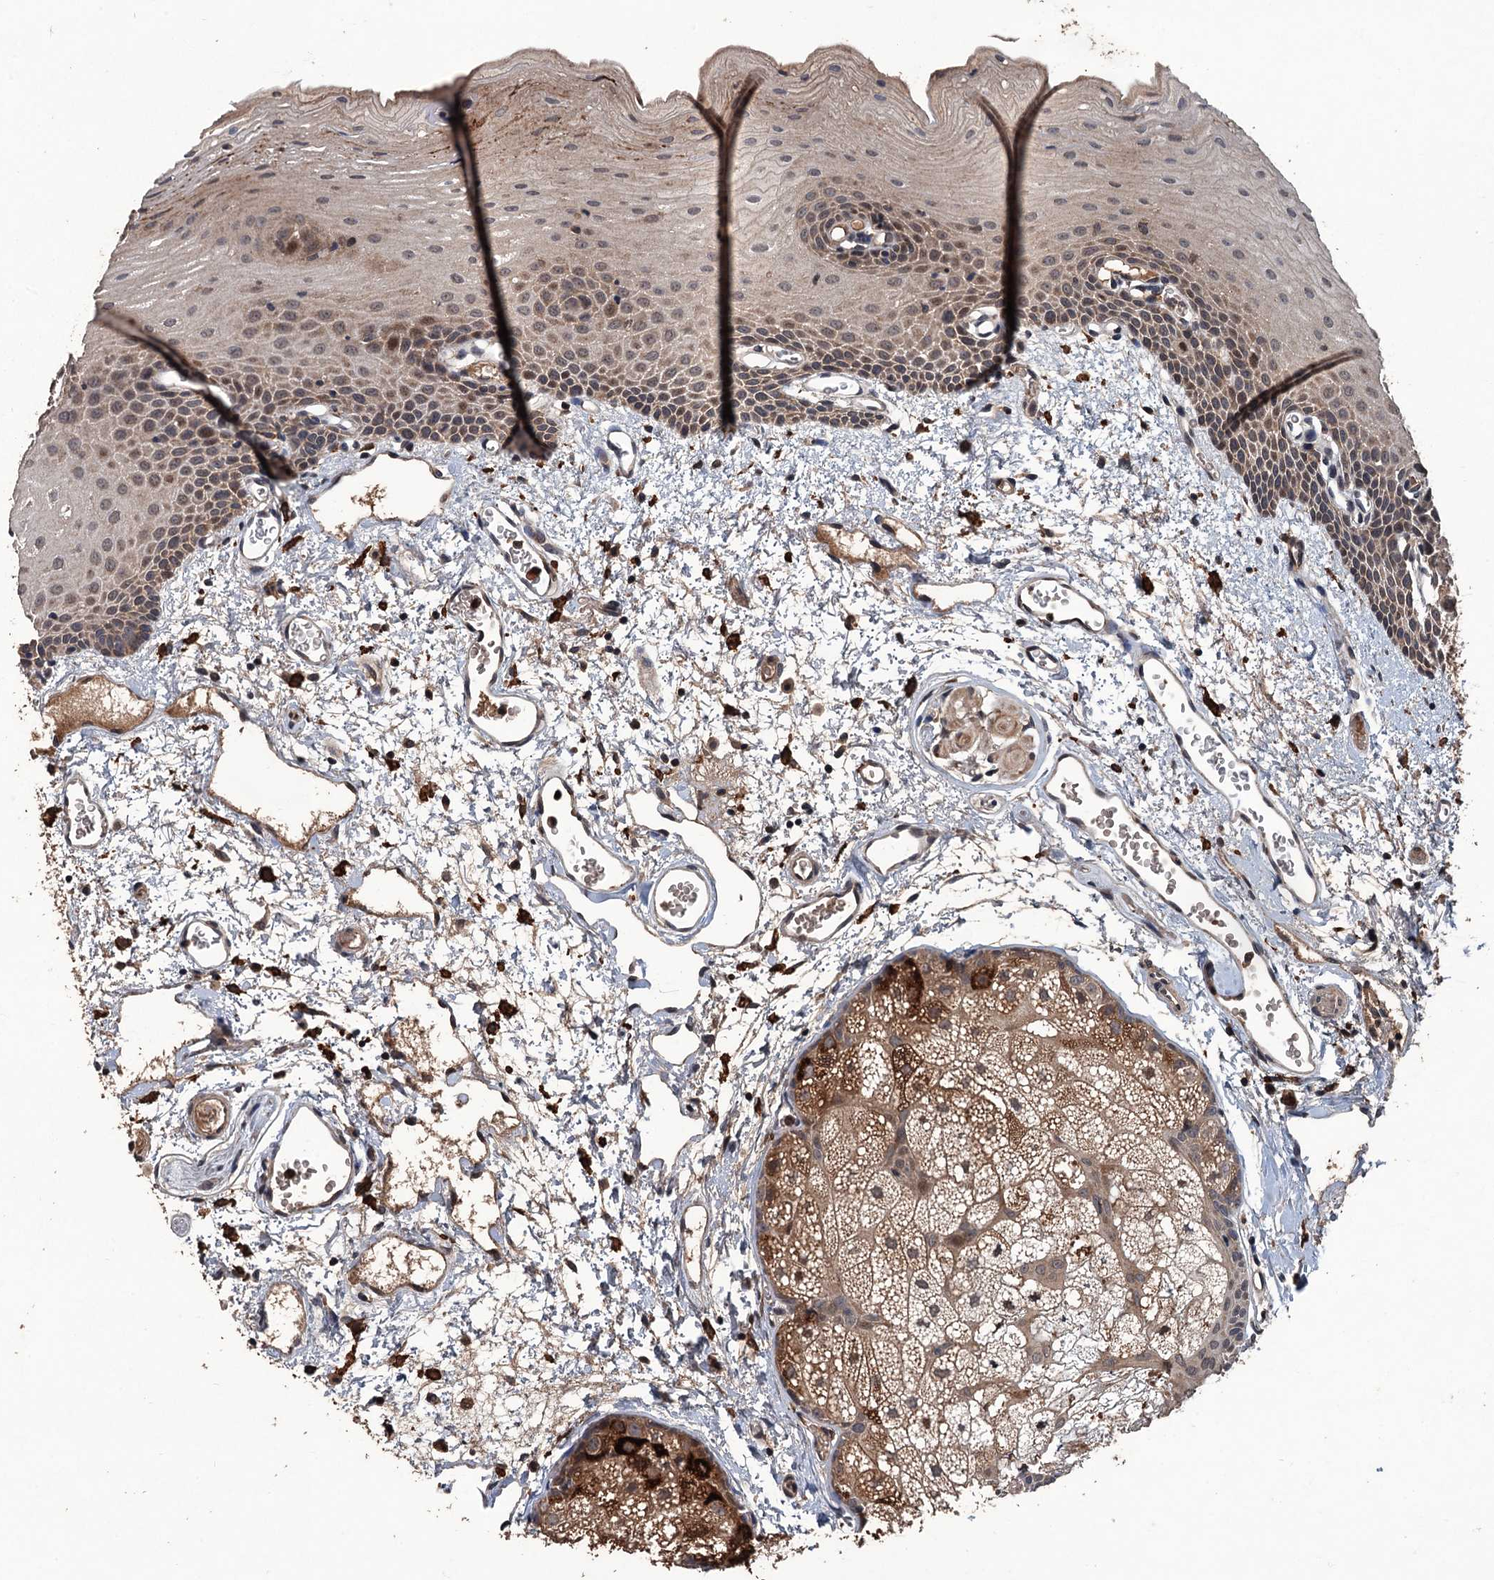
{"staining": {"intensity": "moderate", "quantity": ">75%", "location": "cytoplasmic/membranous,nuclear"}, "tissue": "oral mucosa", "cell_type": "Squamous epithelial cells", "image_type": "normal", "snomed": [{"axis": "morphology", "description": "Normal tissue, NOS"}, {"axis": "topography", "description": "Oral tissue"}], "caption": "A micrograph of oral mucosa stained for a protein demonstrates moderate cytoplasmic/membranous,nuclear brown staining in squamous epithelial cells. (Stains: DAB (3,3'-diaminobenzidine) in brown, nuclei in blue, Microscopy: brightfield microscopy at high magnification).", "gene": "ZNF438", "patient": {"sex": "female", "age": 70}}